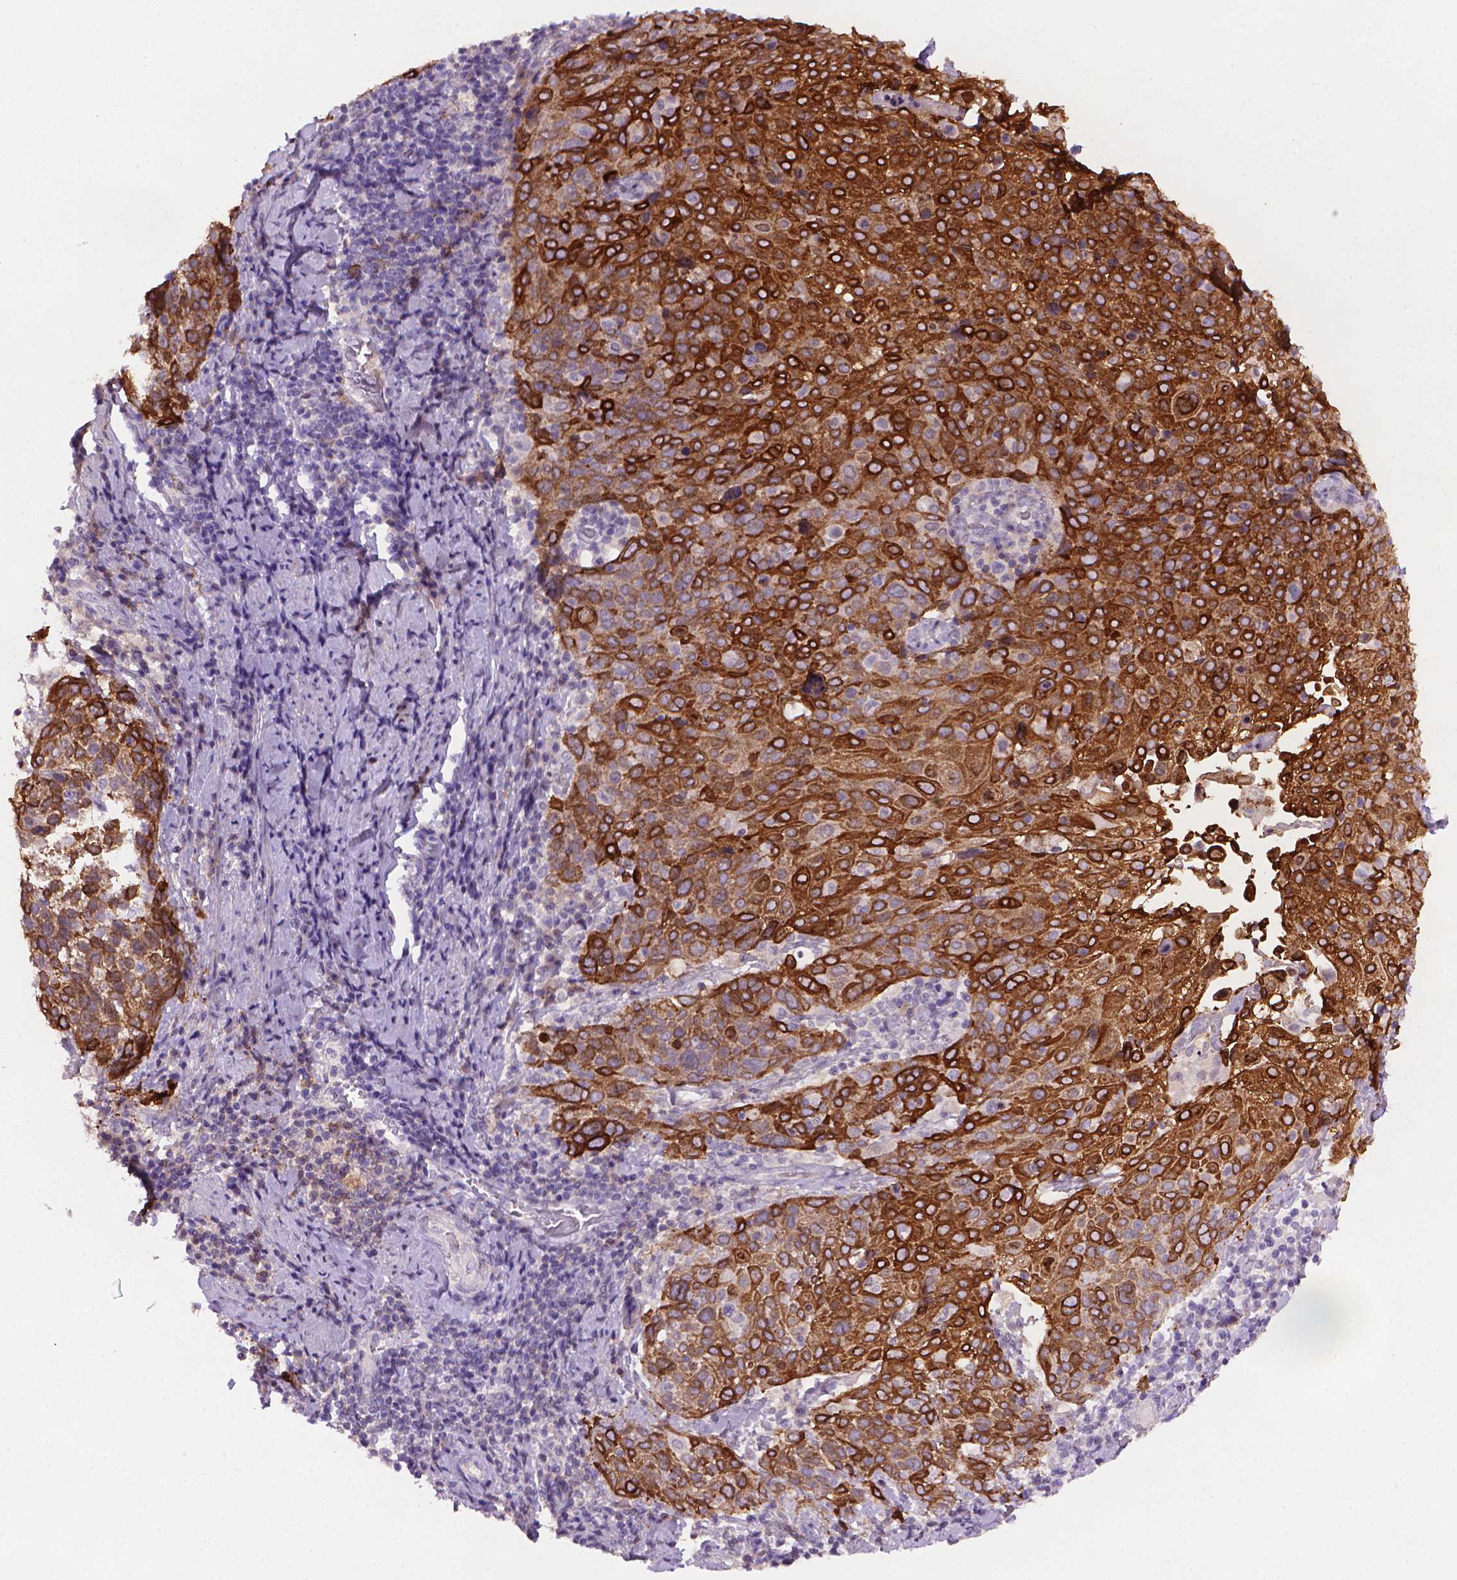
{"staining": {"intensity": "strong", "quantity": ">75%", "location": "cytoplasmic/membranous"}, "tissue": "cervical cancer", "cell_type": "Tumor cells", "image_type": "cancer", "snomed": [{"axis": "morphology", "description": "Squamous cell carcinoma, NOS"}, {"axis": "topography", "description": "Cervix"}], "caption": "Protein expression analysis of cervical cancer (squamous cell carcinoma) exhibits strong cytoplasmic/membranous staining in about >75% of tumor cells. The staining was performed using DAB (3,3'-diaminobenzidine), with brown indicating positive protein expression. Nuclei are stained blue with hematoxylin.", "gene": "MUC1", "patient": {"sex": "female", "age": 61}}